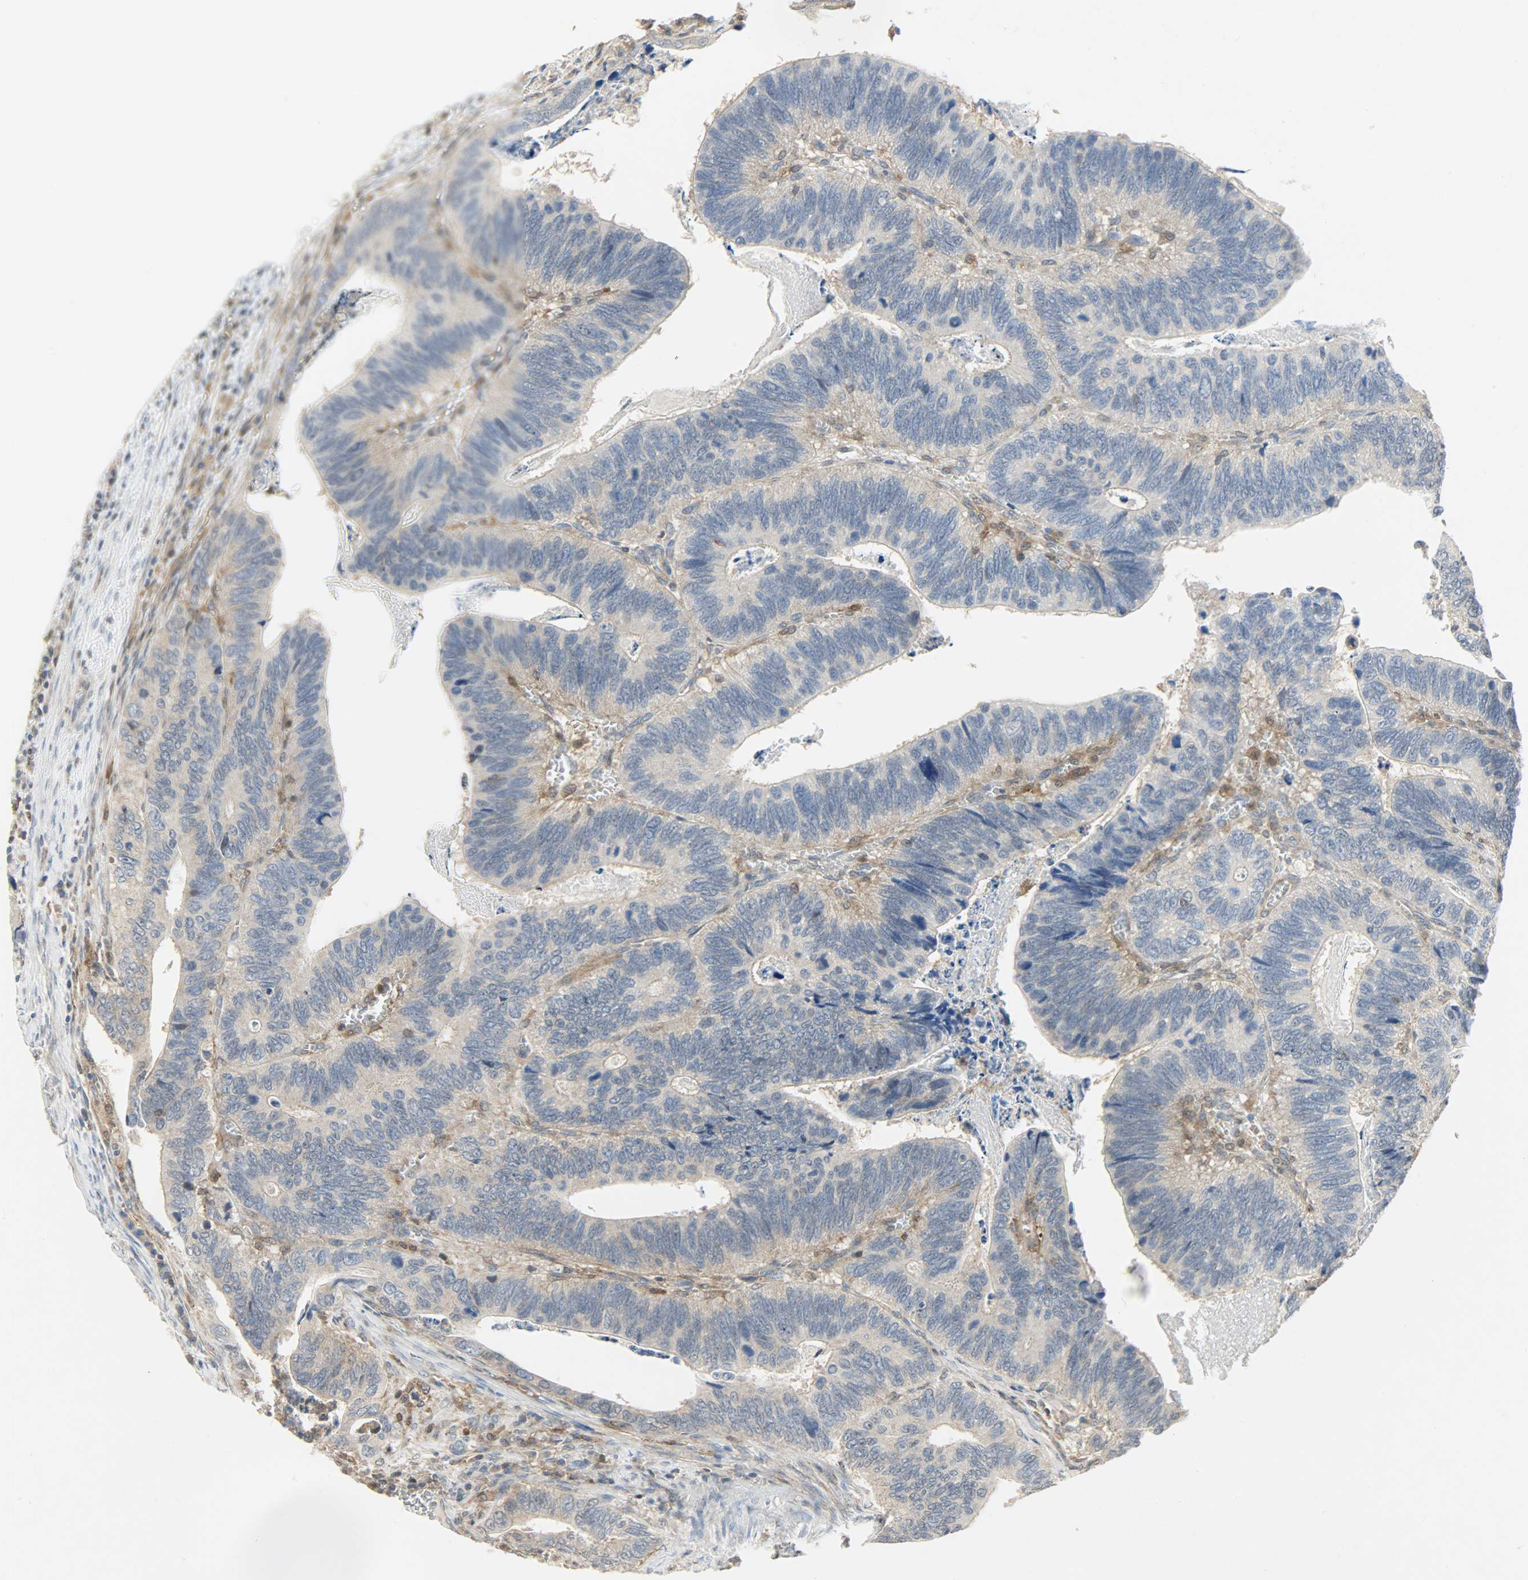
{"staining": {"intensity": "moderate", "quantity": "25%-75%", "location": "cytoplasmic/membranous"}, "tissue": "colorectal cancer", "cell_type": "Tumor cells", "image_type": "cancer", "snomed": [{"axis": "morphology", "description": "Adenocarcinoma, NOS"}, {"axis": "topography", "description": "Colon"}], "caption": "Protein expression analysis of colorectal adenocarcinoma demonstrates moderate cytoplasmic/membranous positivity in about 25%-75% of tumor cells.", "gene": "TRIM21", "patient": {"sex": "male", "age": 72}}